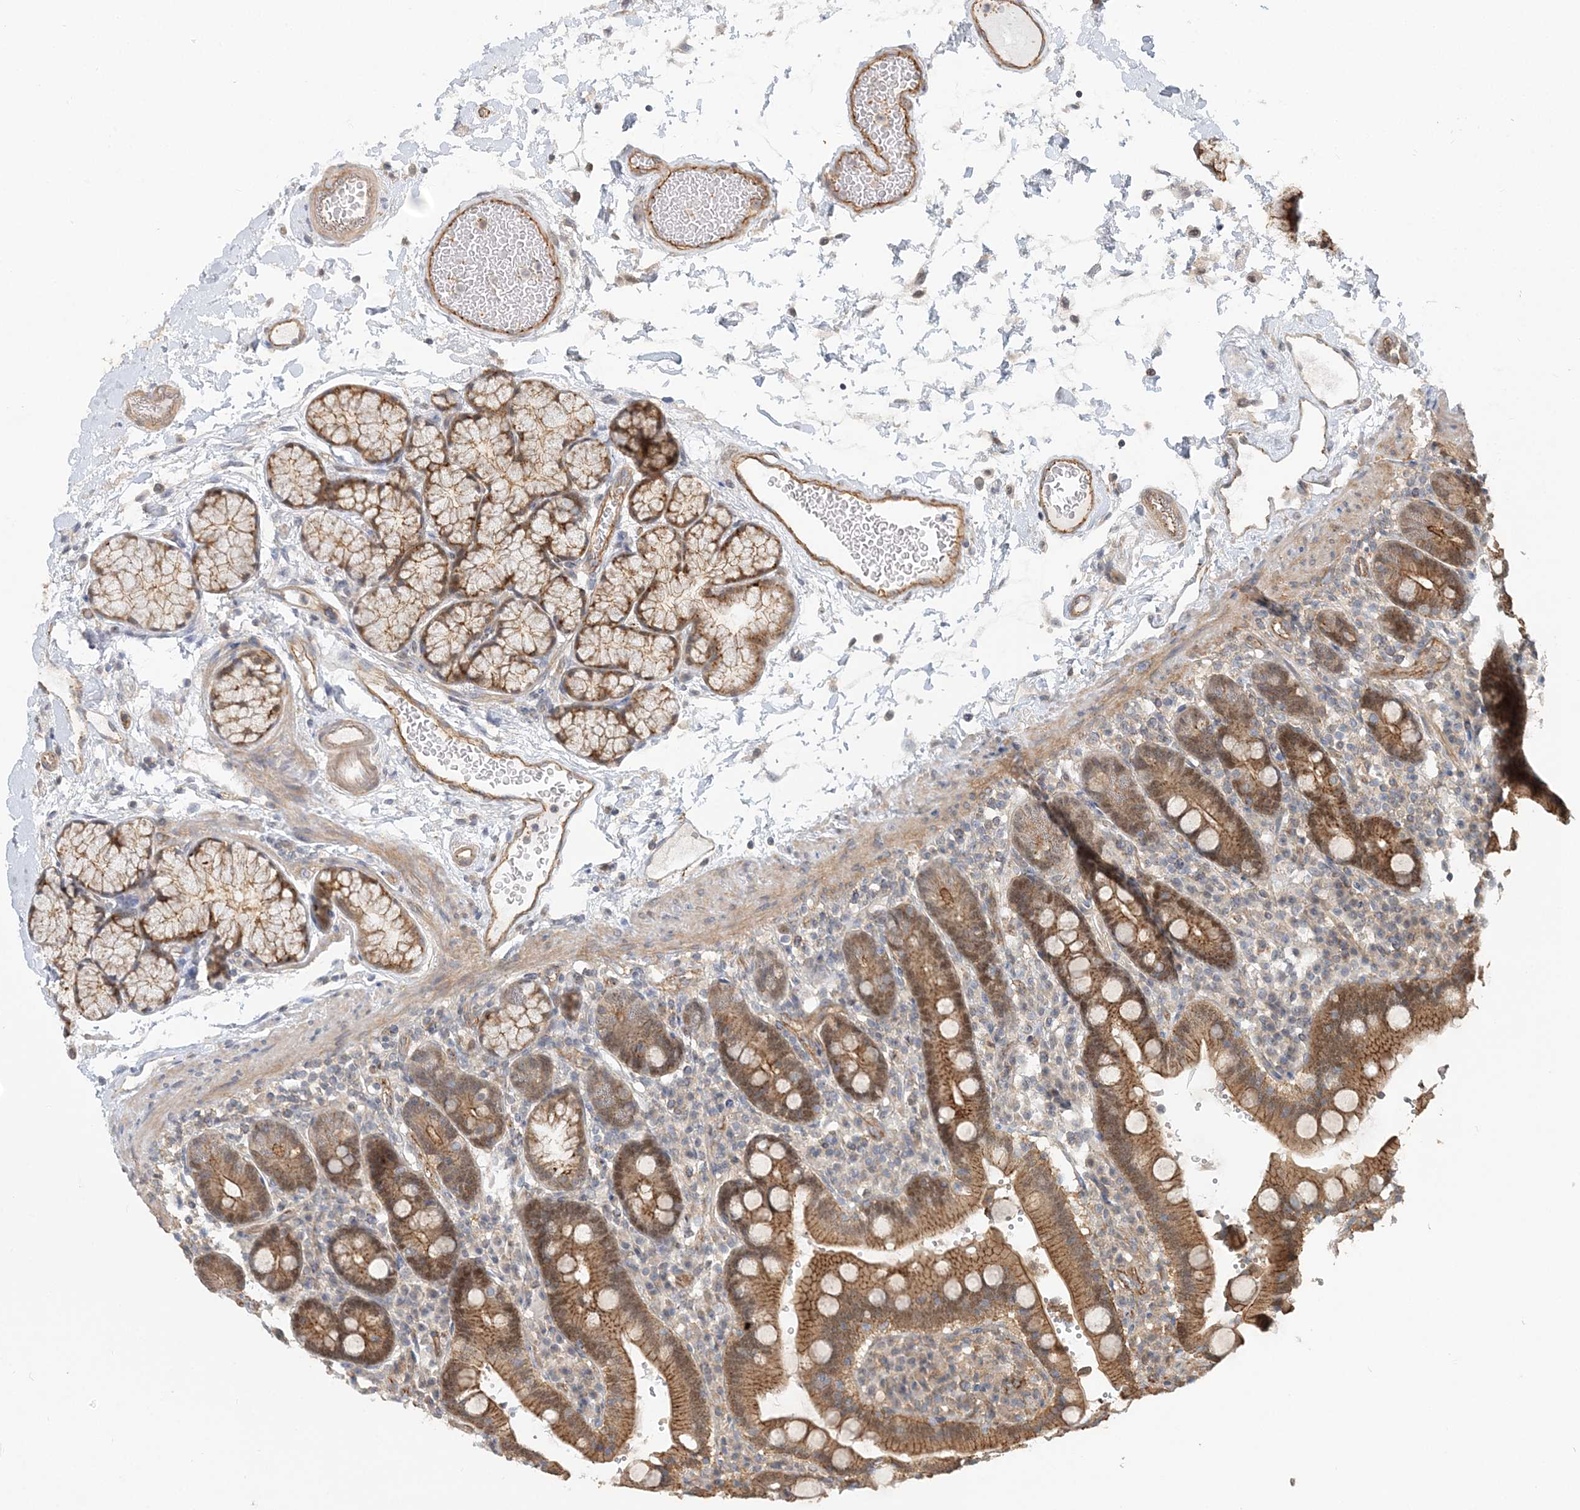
{"staining": {"intensity": "moderate", "quantity": ">75%", "location": "cytoplasmic/membranous,nuclear"}, "tissue": "duodenum", "cell_type": "Glandular cells", "image_type": "normal", "snomed": [{"axis": "morphology", "description": "Normal tissue, NOS"}, {"axis": "topography", "description": "Small intestine, NOS"}], "caption": "Protein expression analysis of normal human duodenum reveals moderate cytoplasmic/membranous,nuclear staining in approximately >75% of glandular cells.", "gene": "MAT2B", "patient": {"sex": "female", "age": 71}}